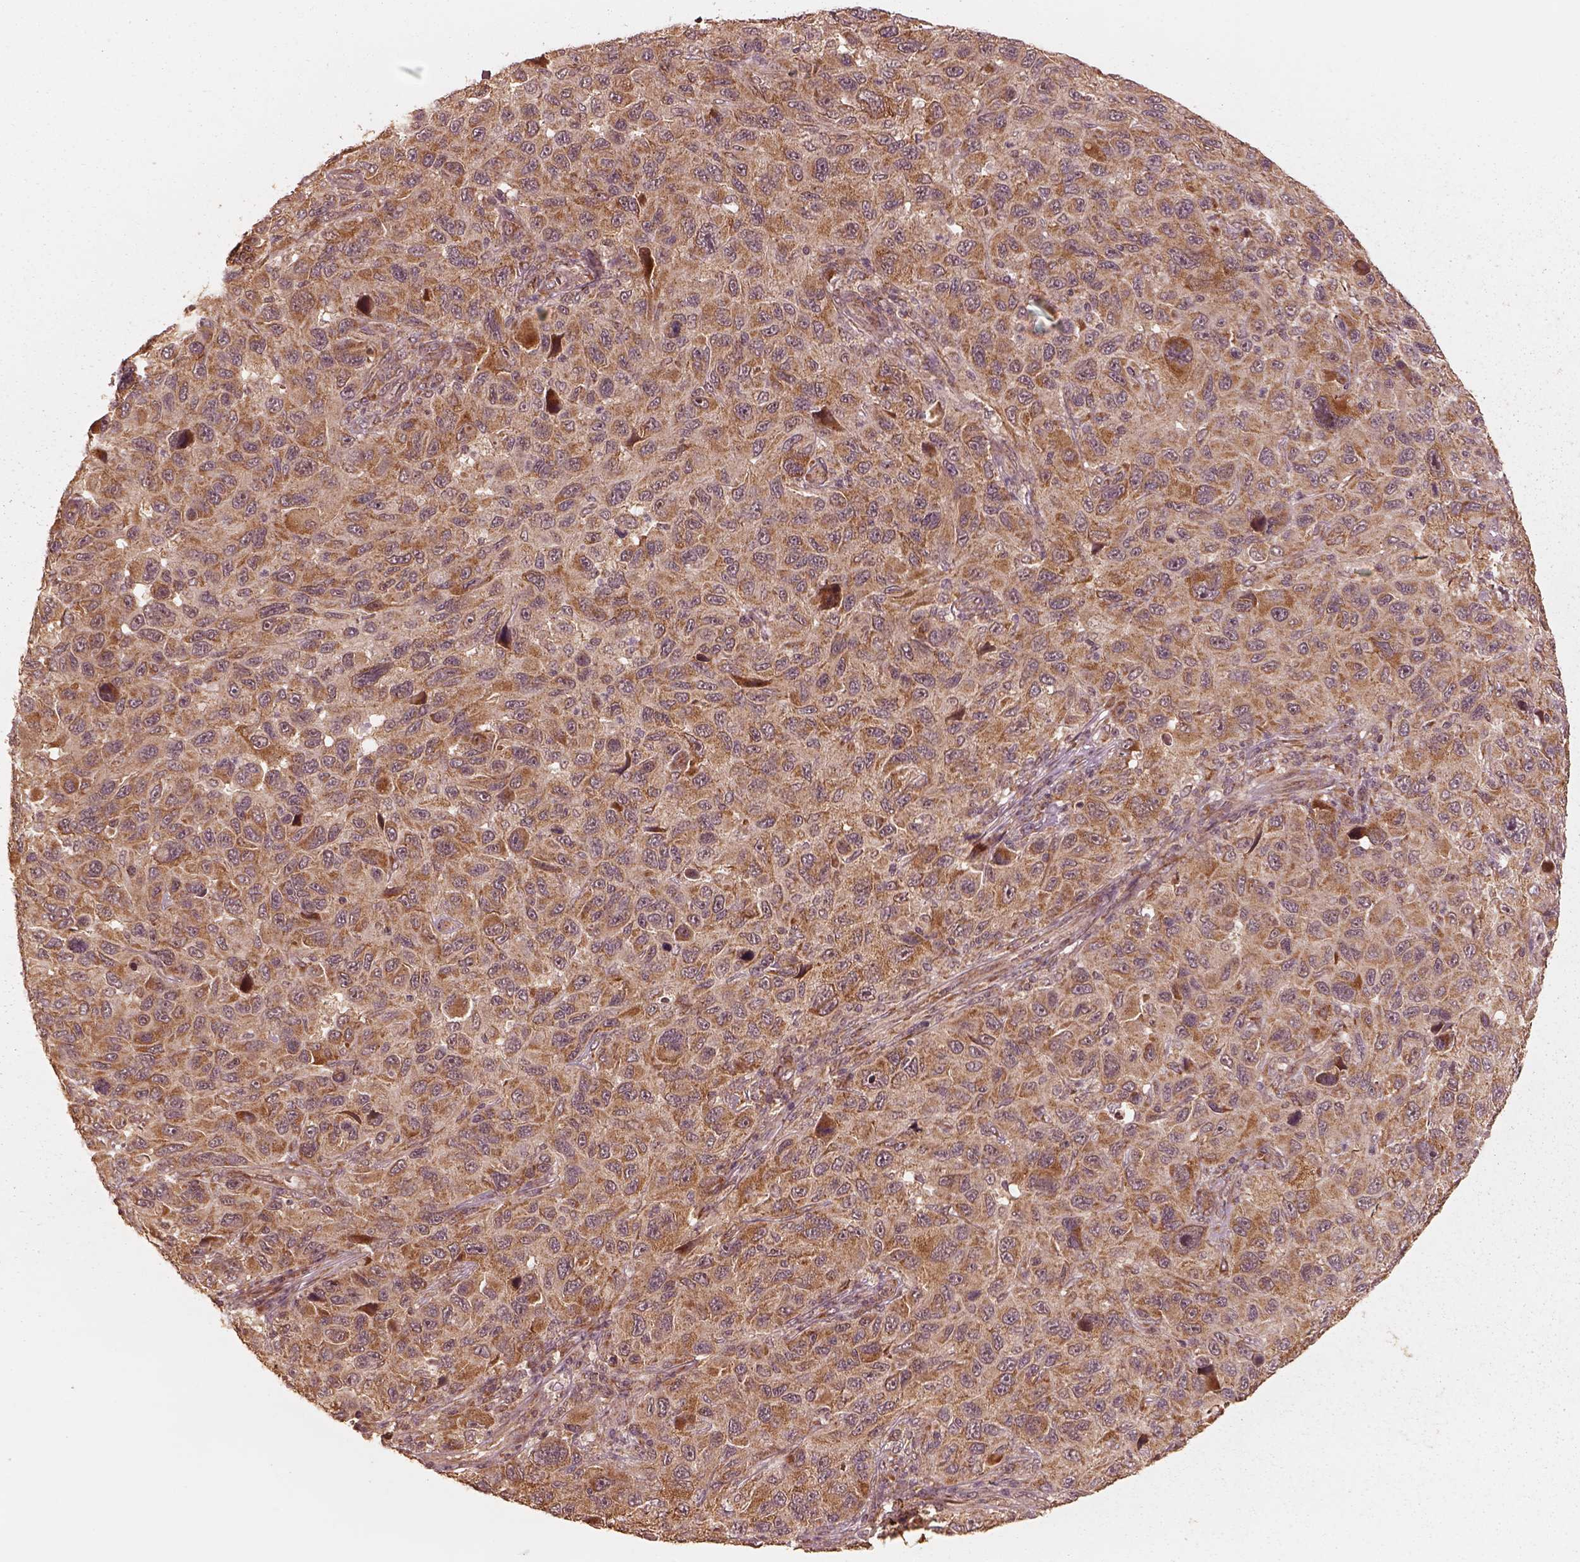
{"staining": {"intensity": "moderate", "quantity": ">75%", "location": "cytoplasmic/membranous"}, "tissue": "melanoma", "cell_type": "Tumor cells", "image_type": "cancer", "snomed": [{"axis": "morphology", "description": "Malignant melanoma, NOS"}, {"axis": "topography", "description": "Skin"}], "caption": "Melanoma tissue displays moderate cytoplasmic/membranous expression in approximately >75% of tumor cells, visualized by immunohistochemistry. The staining was performed using DAB, with brown indicating positive protein expression. Nuclei are stained blue with hematoxylin.", "gene": "DNAJC25", "patient": {"sex": "male", "age": 53}}